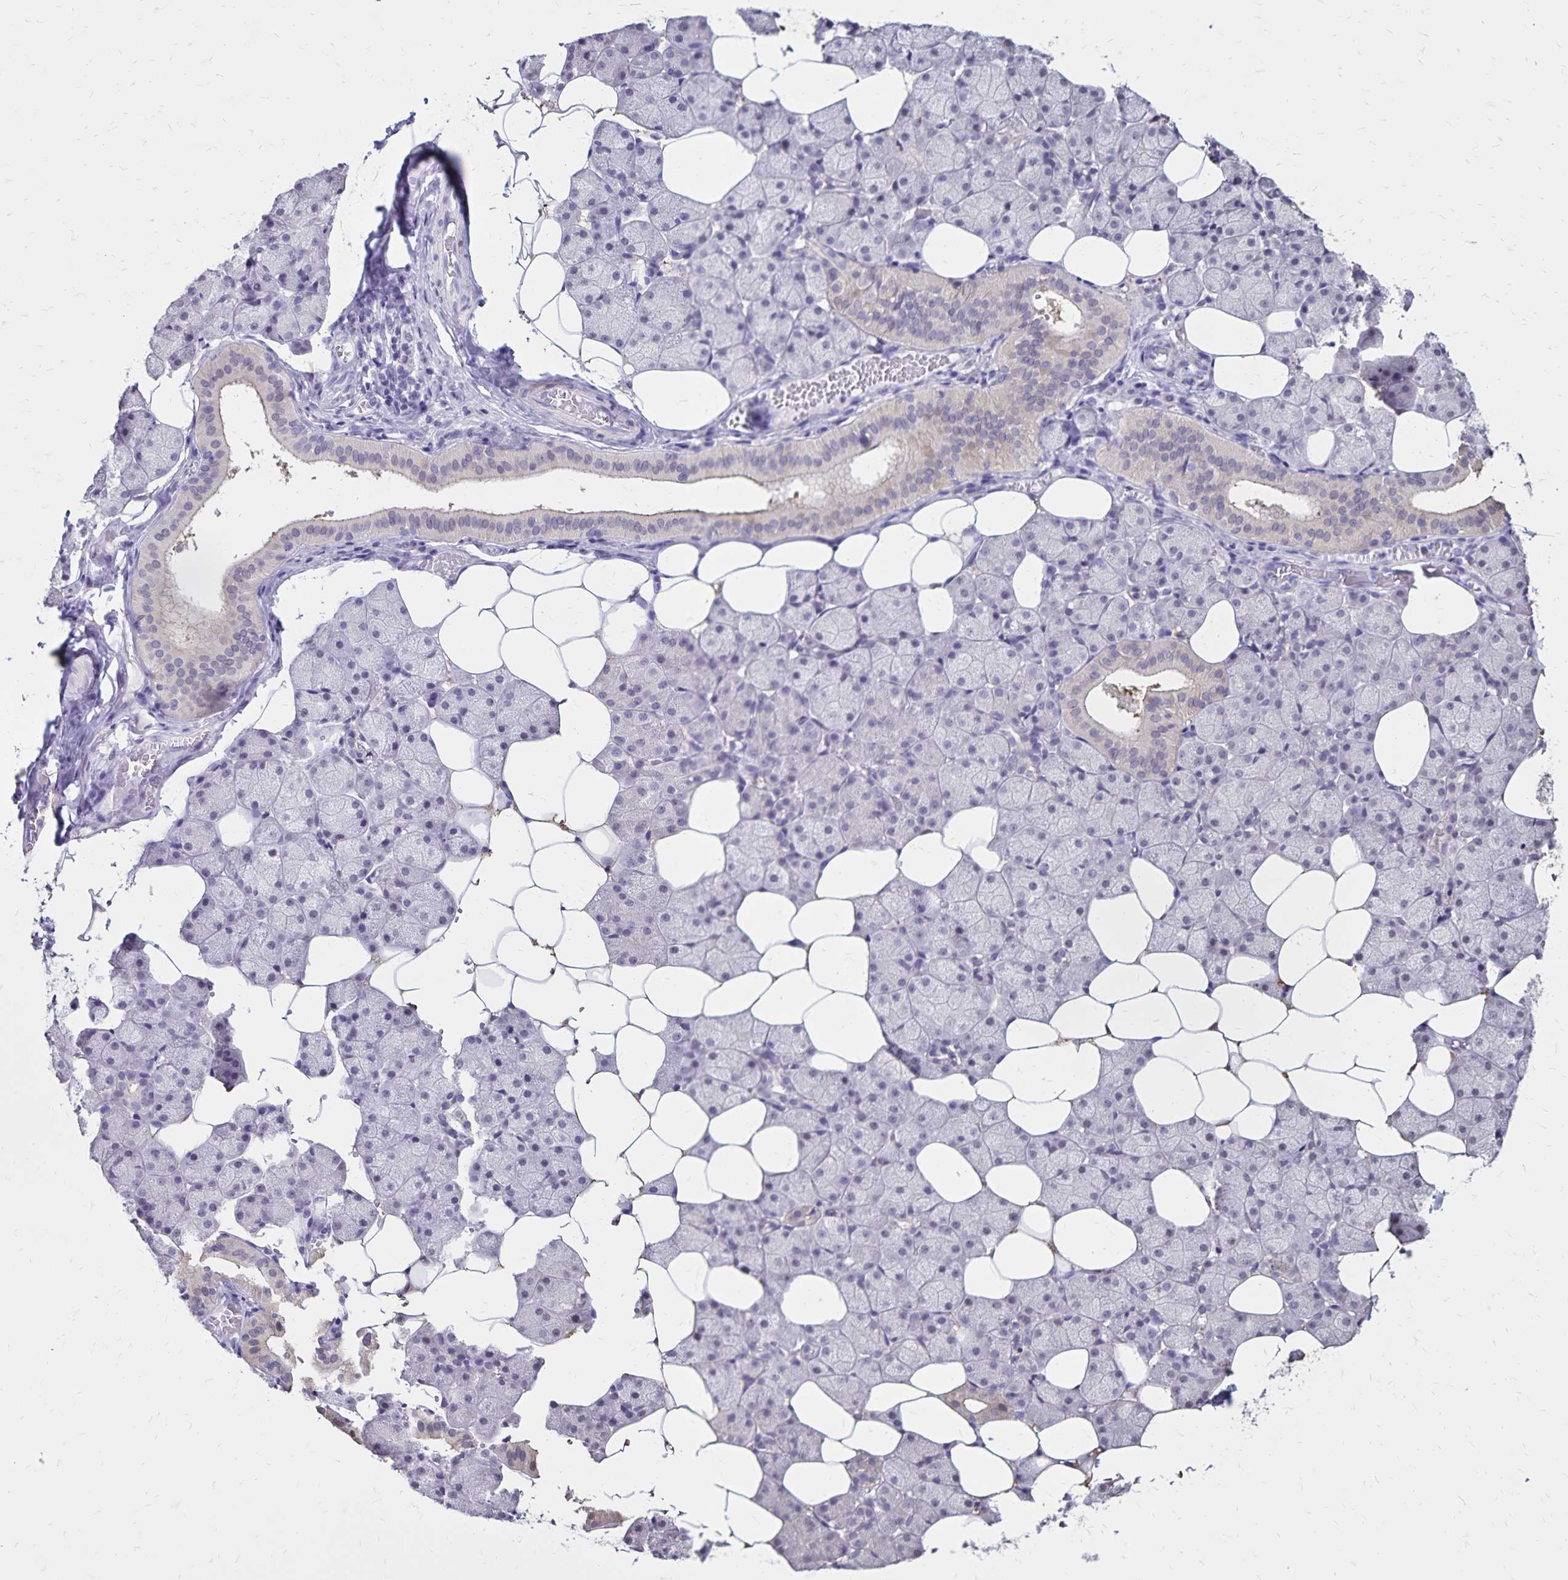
{"staining": {"intensity": "negative", "quantity": "none", "location": "none"}, "tissue": "salivary gland", "cell_type": "Glandular cells", "image_type": "normal", "snomed": [{"axis": "morphology", "description": "Normal tissue, NOS"}, {"axis": "topography", "description": "Salivary gland"}], "caption": "Immunohistochemical staining of normal human salivary gland displays no significant staining in glandular cells.", "gene": "SH3GL3", "patient": {"sex": "male", "age": 38}}